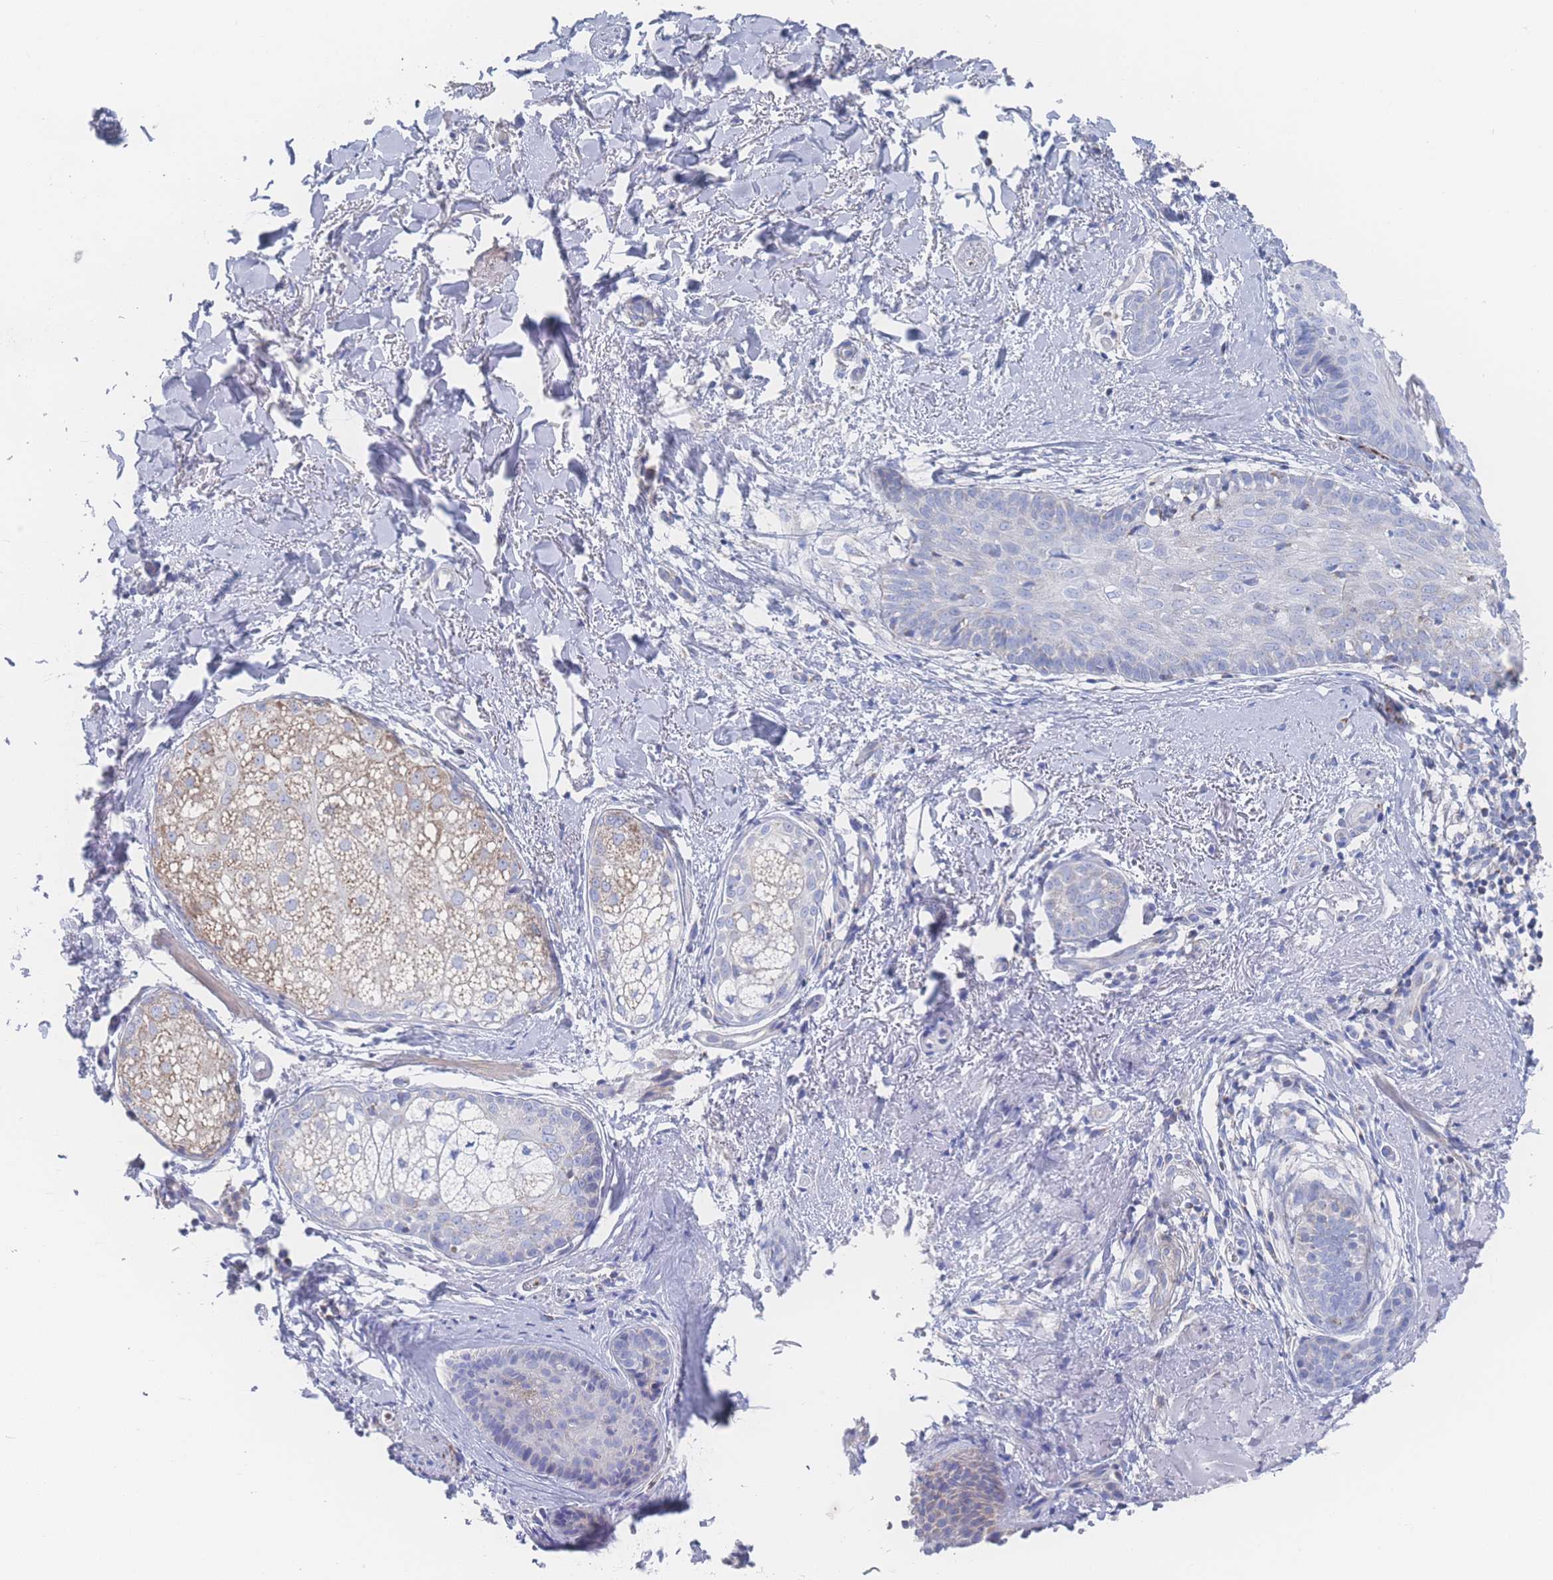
{"staining": {"intensity": "negative", "quantity": "none", "location": "none"}, "tissue": "skin cancer", "cell_type": "Tumor cells", "image_type": "cancer", "snomed": [{"axis": "morphology", "description": "Basal cell carcinoma"}, {"axis": "topography", "description": "Skin"}], "caption": "This micrograph is of basal cell carcinoma (skin) stained with immunohistochemistry to label a protein in brown with the nuclei are counter-stained blue. There is no positivity in tumor cells.", "gene": "SNPH", "patient": {"sex": "female", "age": 60}}